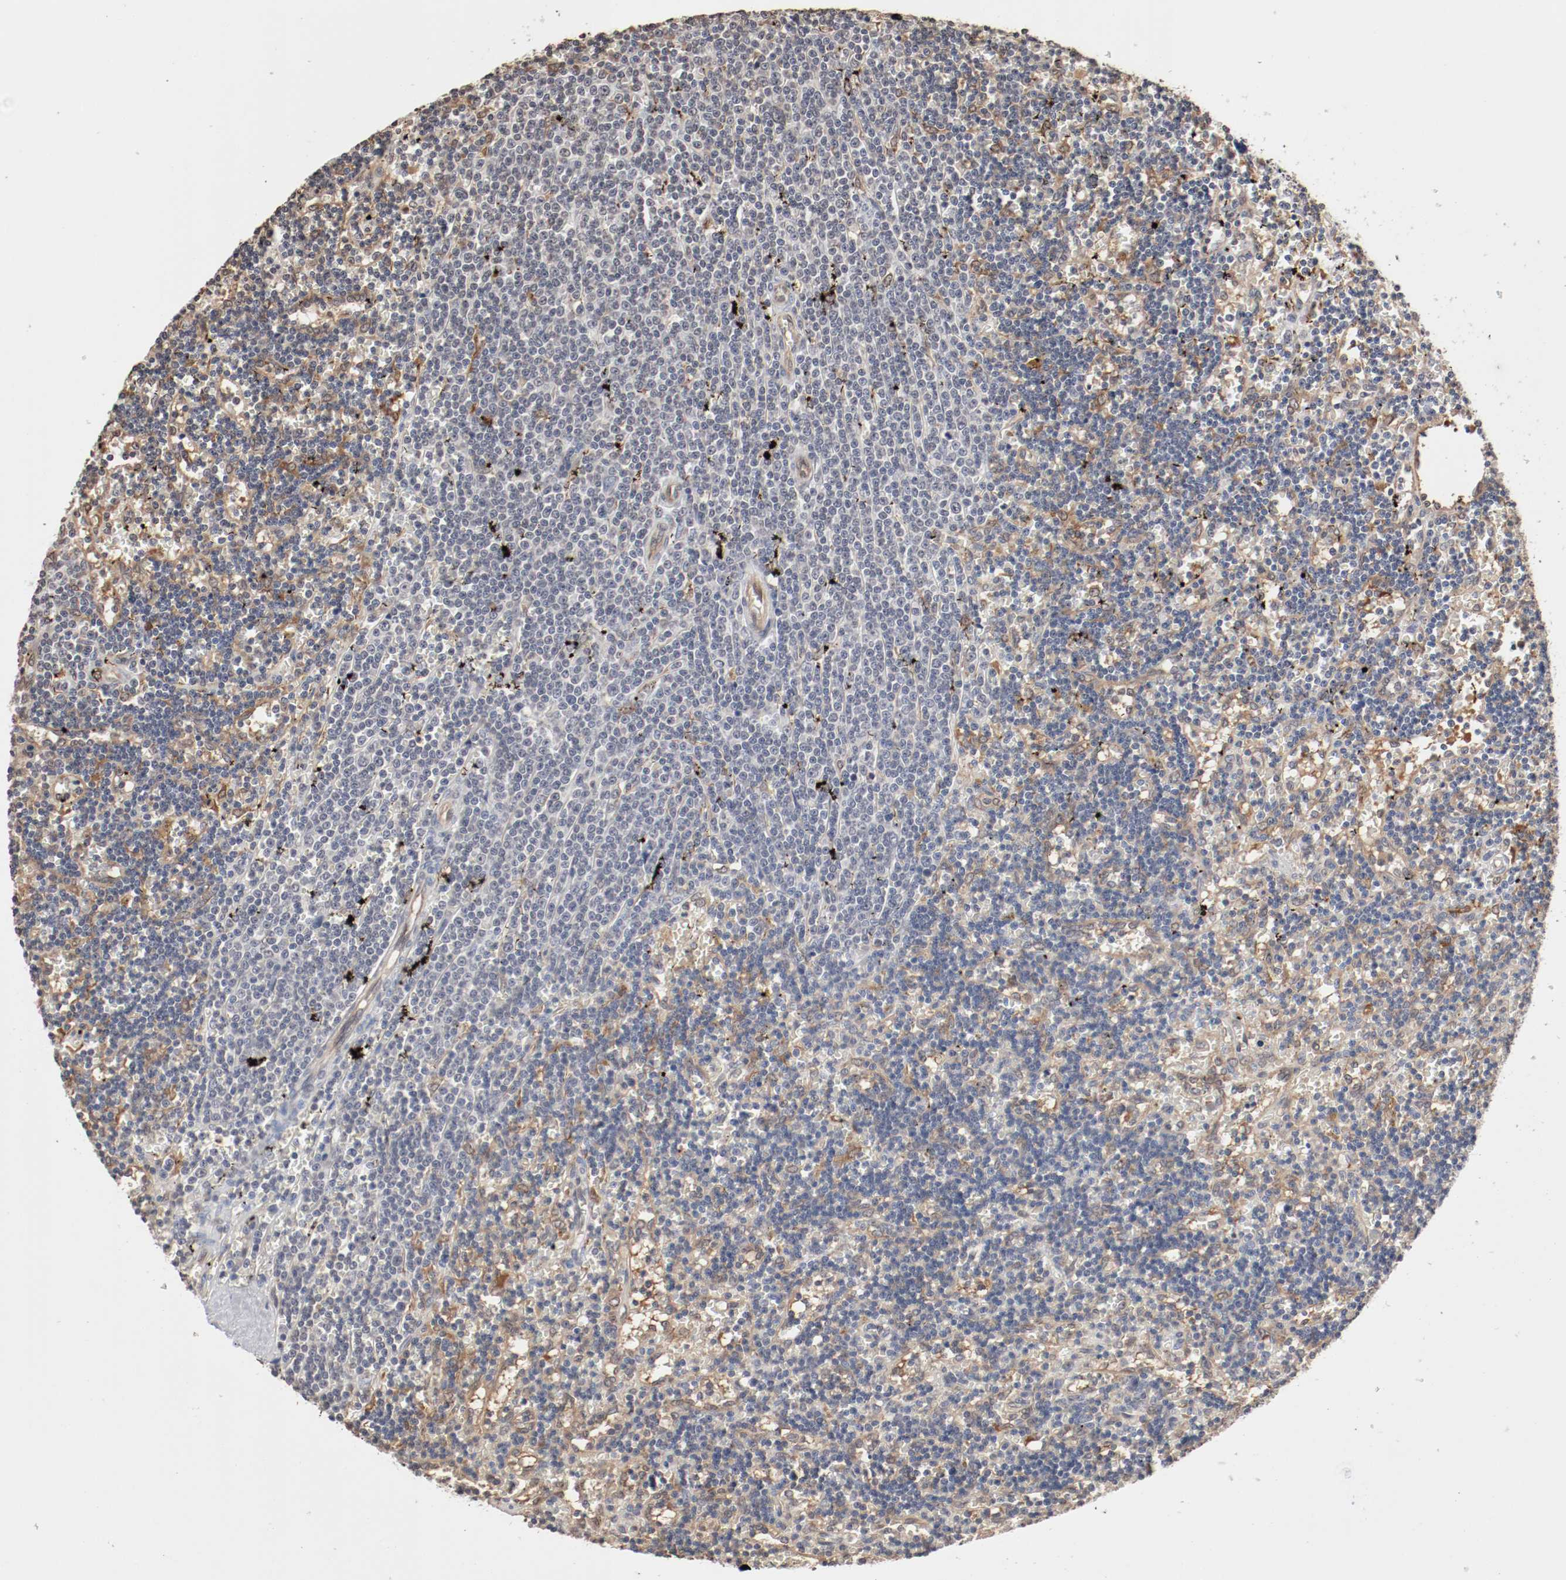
{"staining": {"intensity": "weak", "quantity": "<25%", "location": "cytoplasmic/membranous"}, "tissue": "lymphoma", "cell_type": "Tumor cells", "image_type": "cancer", "snomed": [{"axis": "morphology", "description": "Malignant lymphoma, non-Hodgkin's type, Low grade"}, {"axis": "topography", "description": "Spleen"}], "caption": "Lymphoma was stained to show a protein in brown. There is no significant expression in tumor cells. (Stains: DAB IHC with hematoxylin counter stain, Microscopy: brightfield microscopy at high magnification).", "gene": "WASL", "patient": {"sex": "male", "age": 60}}